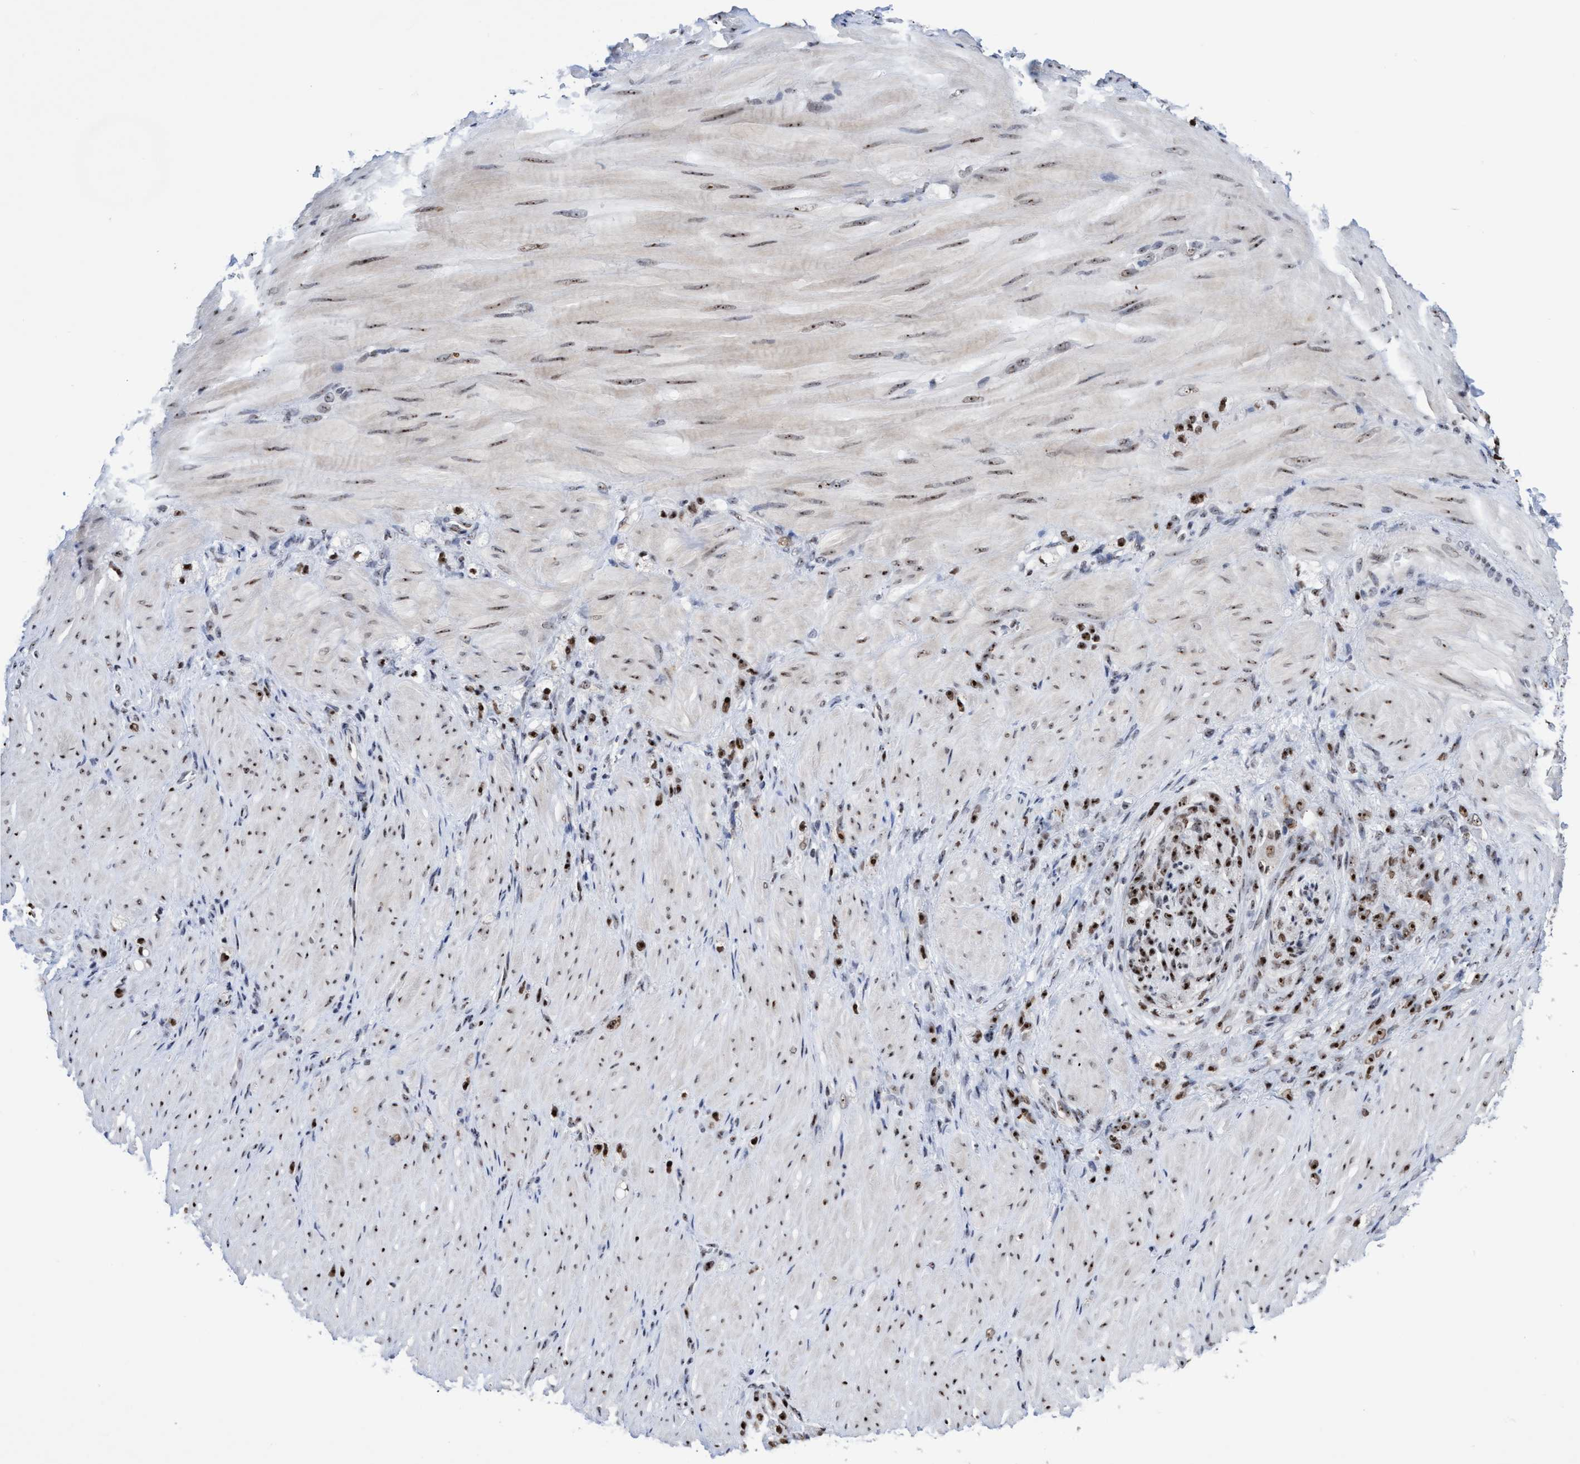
{"staining": {"intensity": "strong", "quantity": ">75%", "location": "nuclear"}, "tissue": "stomach cancer", "cell_type": "Tumor cells", "image_type": "cancer", "snomed": [{"axis": "morphology", "description": "Normal tissue, NOS"}, {"axis": "morphology", "description": "Adenocarcinoma, NOS"}, {"axis": "topography", "description": "Stomach"}], "caption": "Immunohistochemistry (IHC) of human stomach cancer (adenocarcinoma) shows high levels of strong nuclear expression in about >75% of tumor cells. (DAB IHC with brightfield microscopy, high magnification).", "gene": "EFCAB10", "patient": {"sex": "male", "age": 82}}